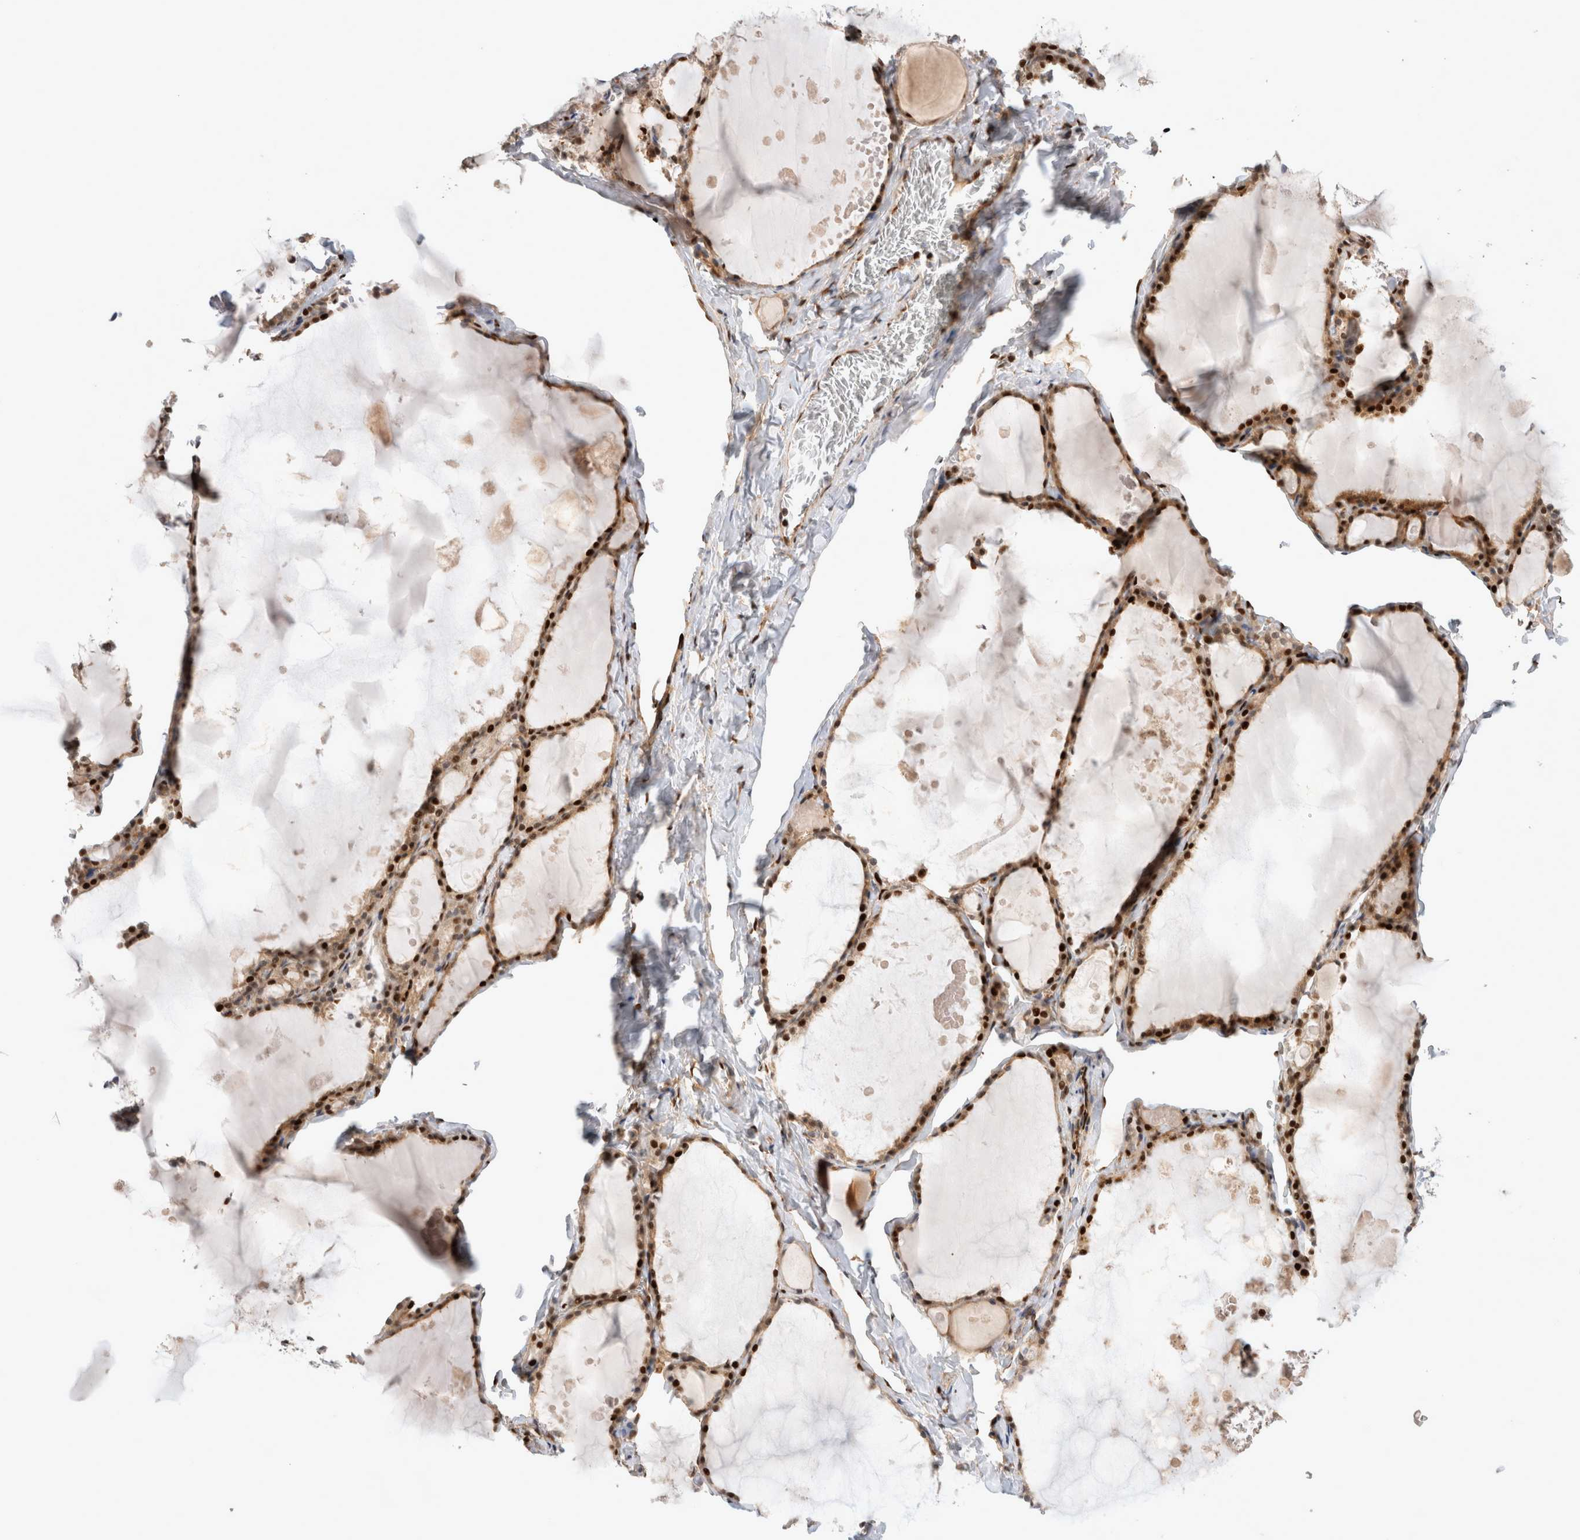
{"staining": {"intensity": "strong", "quantity": "25%-75%", "location": "cytoplasmic/membranous,nuclear"}, "tissue": "thyroid gland", "cell_type": "Glandular cells", "image_type": "normal", "snomed": [{"axis": "morphology", "description": "Normal tissue, NOS"}, {"axis": "topography", "description": "Thyroid gland"}], "caption": "The immunohistochemical stain shows strong cytoplasmic/membranous,nuclear staining in glandular cells of benign thyroid gland.", "gene": "TCF4", "patient": {"sex": "male", "age": 56}}